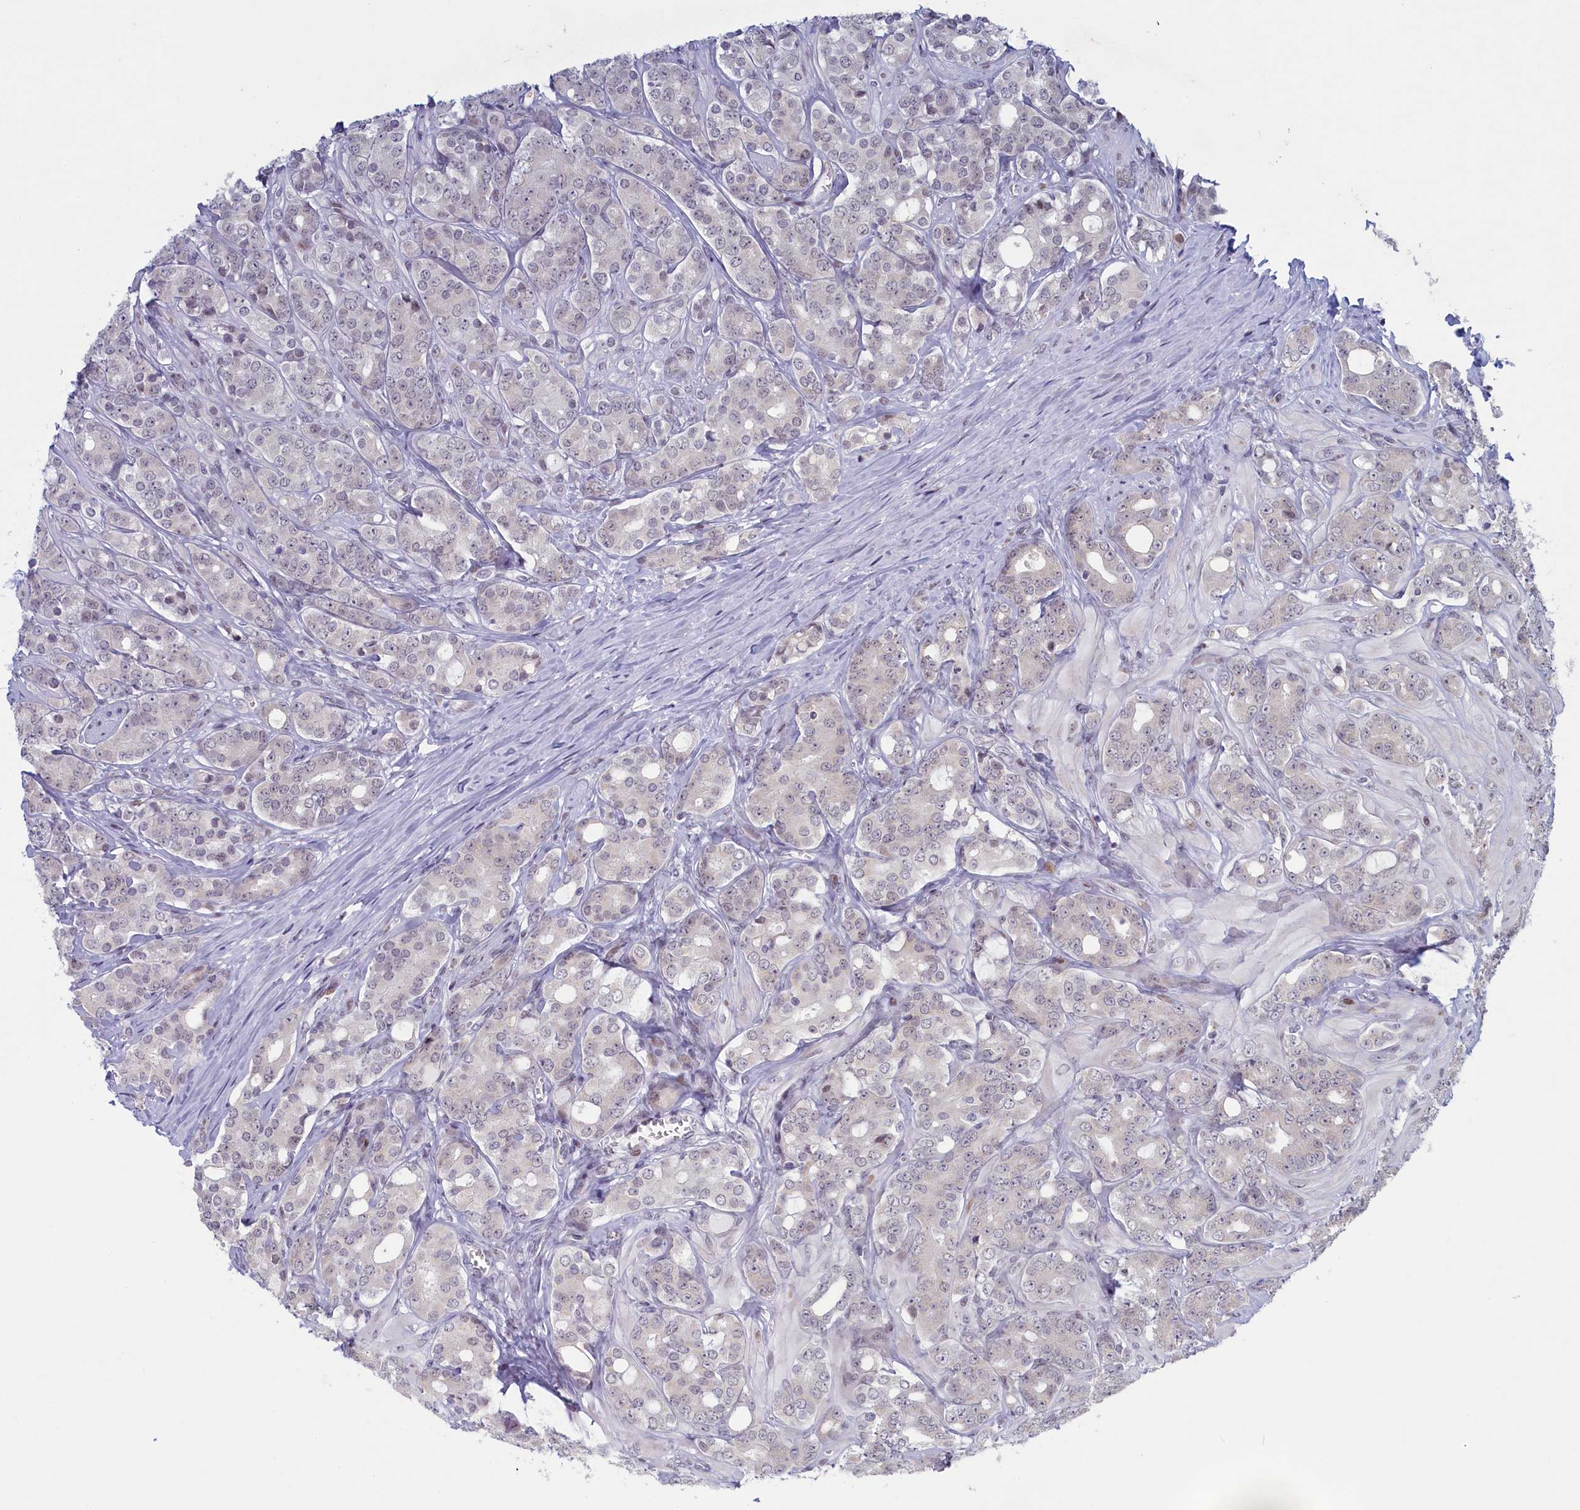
{"staining": {"intensity": "negative", "quantity": "none", "location": "none"}, "tissue": "prostate cancer", "cell_type": "Tumor cells", "image_type": "cancer", "snomed": [{"axis": "morphology", "description": "Adenocarcinoma, High grade"}, {"axis": "topography", "description": "Prostate"}], "caption": "An IHC image of adenocarcinoma (high-grade) (prostate) is shown. There is no staining in tumor cells of adenocarcinoma (high-grade) (prostate).", "gene": "ATF7IP2", "patient": {"sex": "male", "age": 62}}